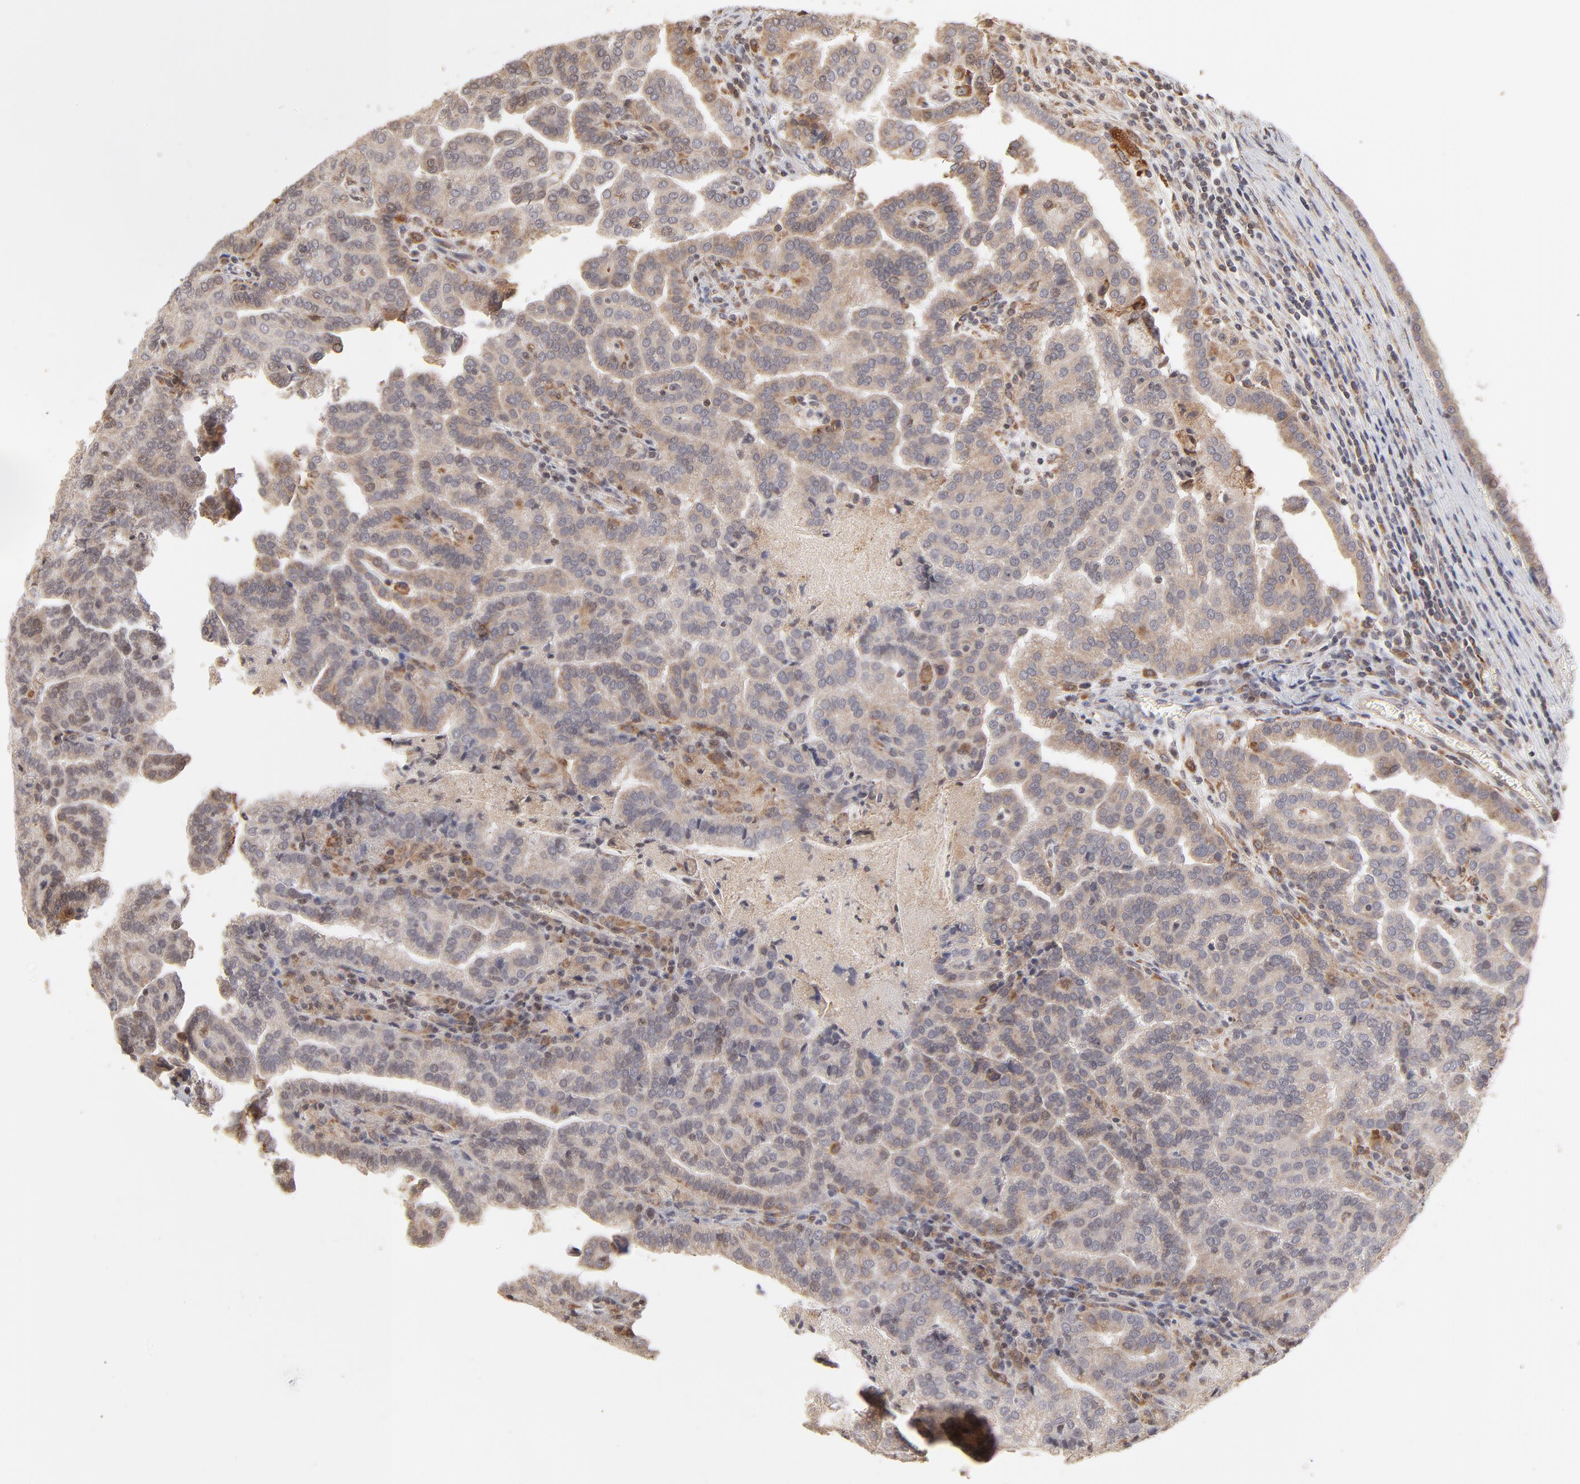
{"staining": {"intensity": "weak", "quantity": "25%-75%", "location": "cytoplasmic/membranous"}, "tissue": "renal cancer", "cell_type": "Tumor cells", "image_type": "cancer", "snomed": [{"axis": "morphology", "description": "Adenocarcinoma, NOS"}, {"axis": "topography", "description": "Kidney"}], "caption": "Protein staining shows weak cytoplasmic/membranous staining in approximately 25%-75% of tumor cells in renal cancer.", "gene": "ARIH1", "patient": {"sex": "male", "age": 61}}